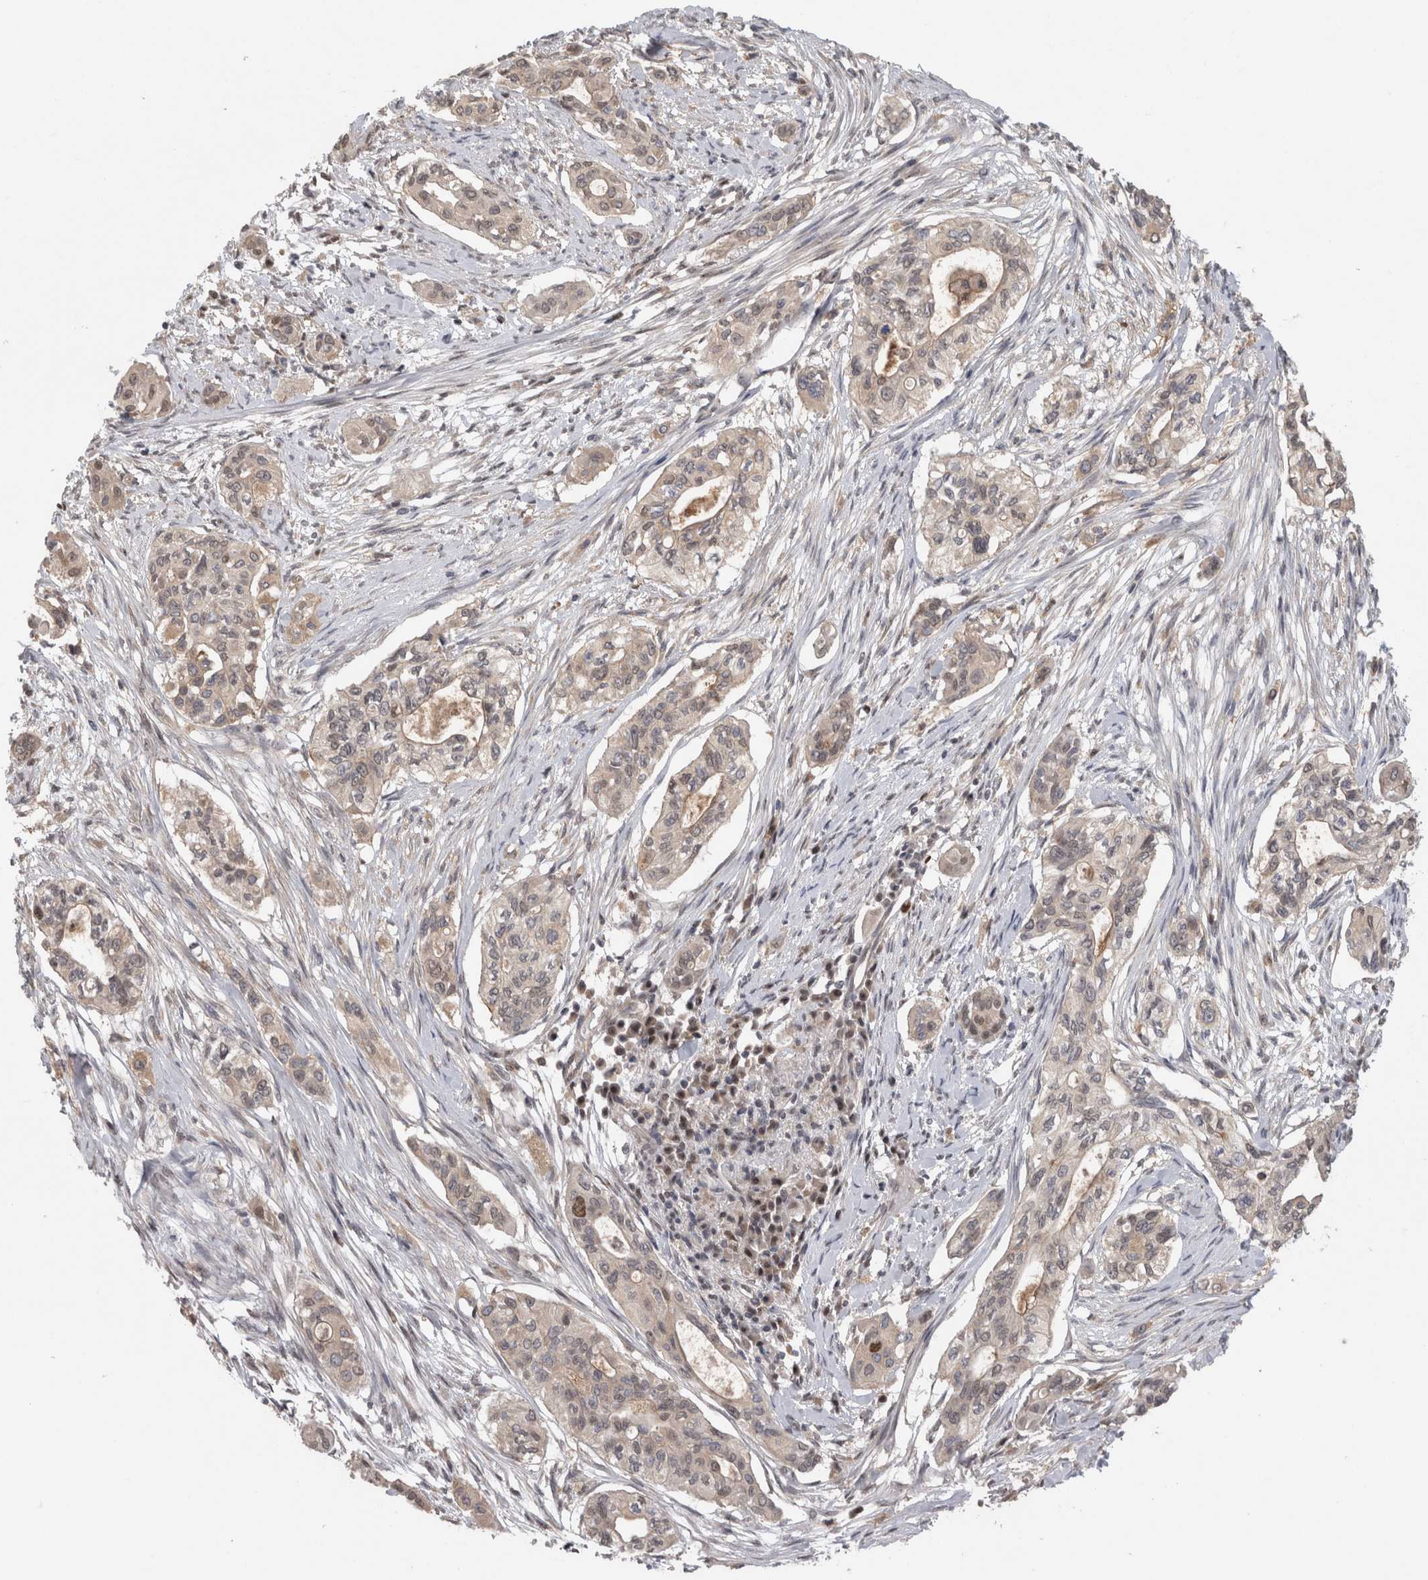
{"staining": {"intensity": "weak", "quantity": "25%-75%", "location": "cytoplasmic/membranous,nuclear"}, "tissue": "pancreatic cancer", "cell_type": "Tumor cells", "image_type": "cancer", "snomed": [{"axis": "morphology", "description": "Adenocarcinoma, NOS"}, {"axis": "topography", "description": "Pancreas"}], "caption": "Immunohistochemistry (IHC) (DAB) staining of pancreatic cancer demonstrates weak cytoplasmic/membranous and nuclear protein expression in about 25%-75% of tumor cells. The staining was performed using DAB (3,3'-diaminobenzidine) to visualize the protein expression in brown, while the nuclei were stained in blue with hematoxylin (Magnification: 20x).", "gene": "PIGP", "patient": {"sex": "female", "age": 60}}